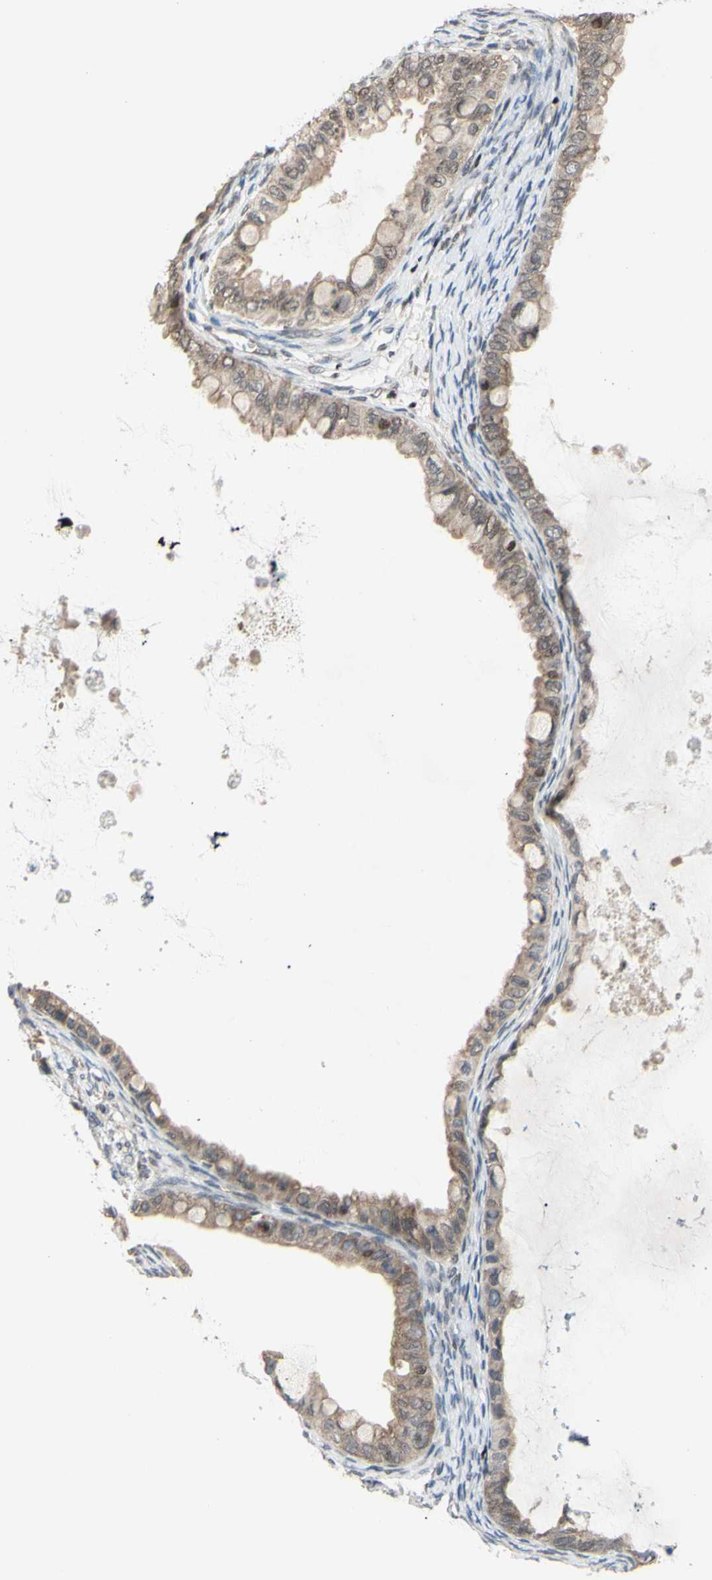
{"staining": {"intensity": "weak", "quantity": ">75%", "location": "cytoplasmic/membranous"}, "tissue": "ovarian cancer", "cell_type": "Tumor cells", "image_type": "cancer", "snomed": [{"axis": "morphology", "description": "Cystadenocarcinoma, mucinous, NOS"}, {"axis": "topography", "description": "Ovary"}], "caption": "Tumor cells display low levels of weak cytoplasmic/membranous staining in about >75% of cells in ovarian mucinous cystadenocarcinoma.", "gene": "SP4", "patient": {"sex": "female", "age": 80}}